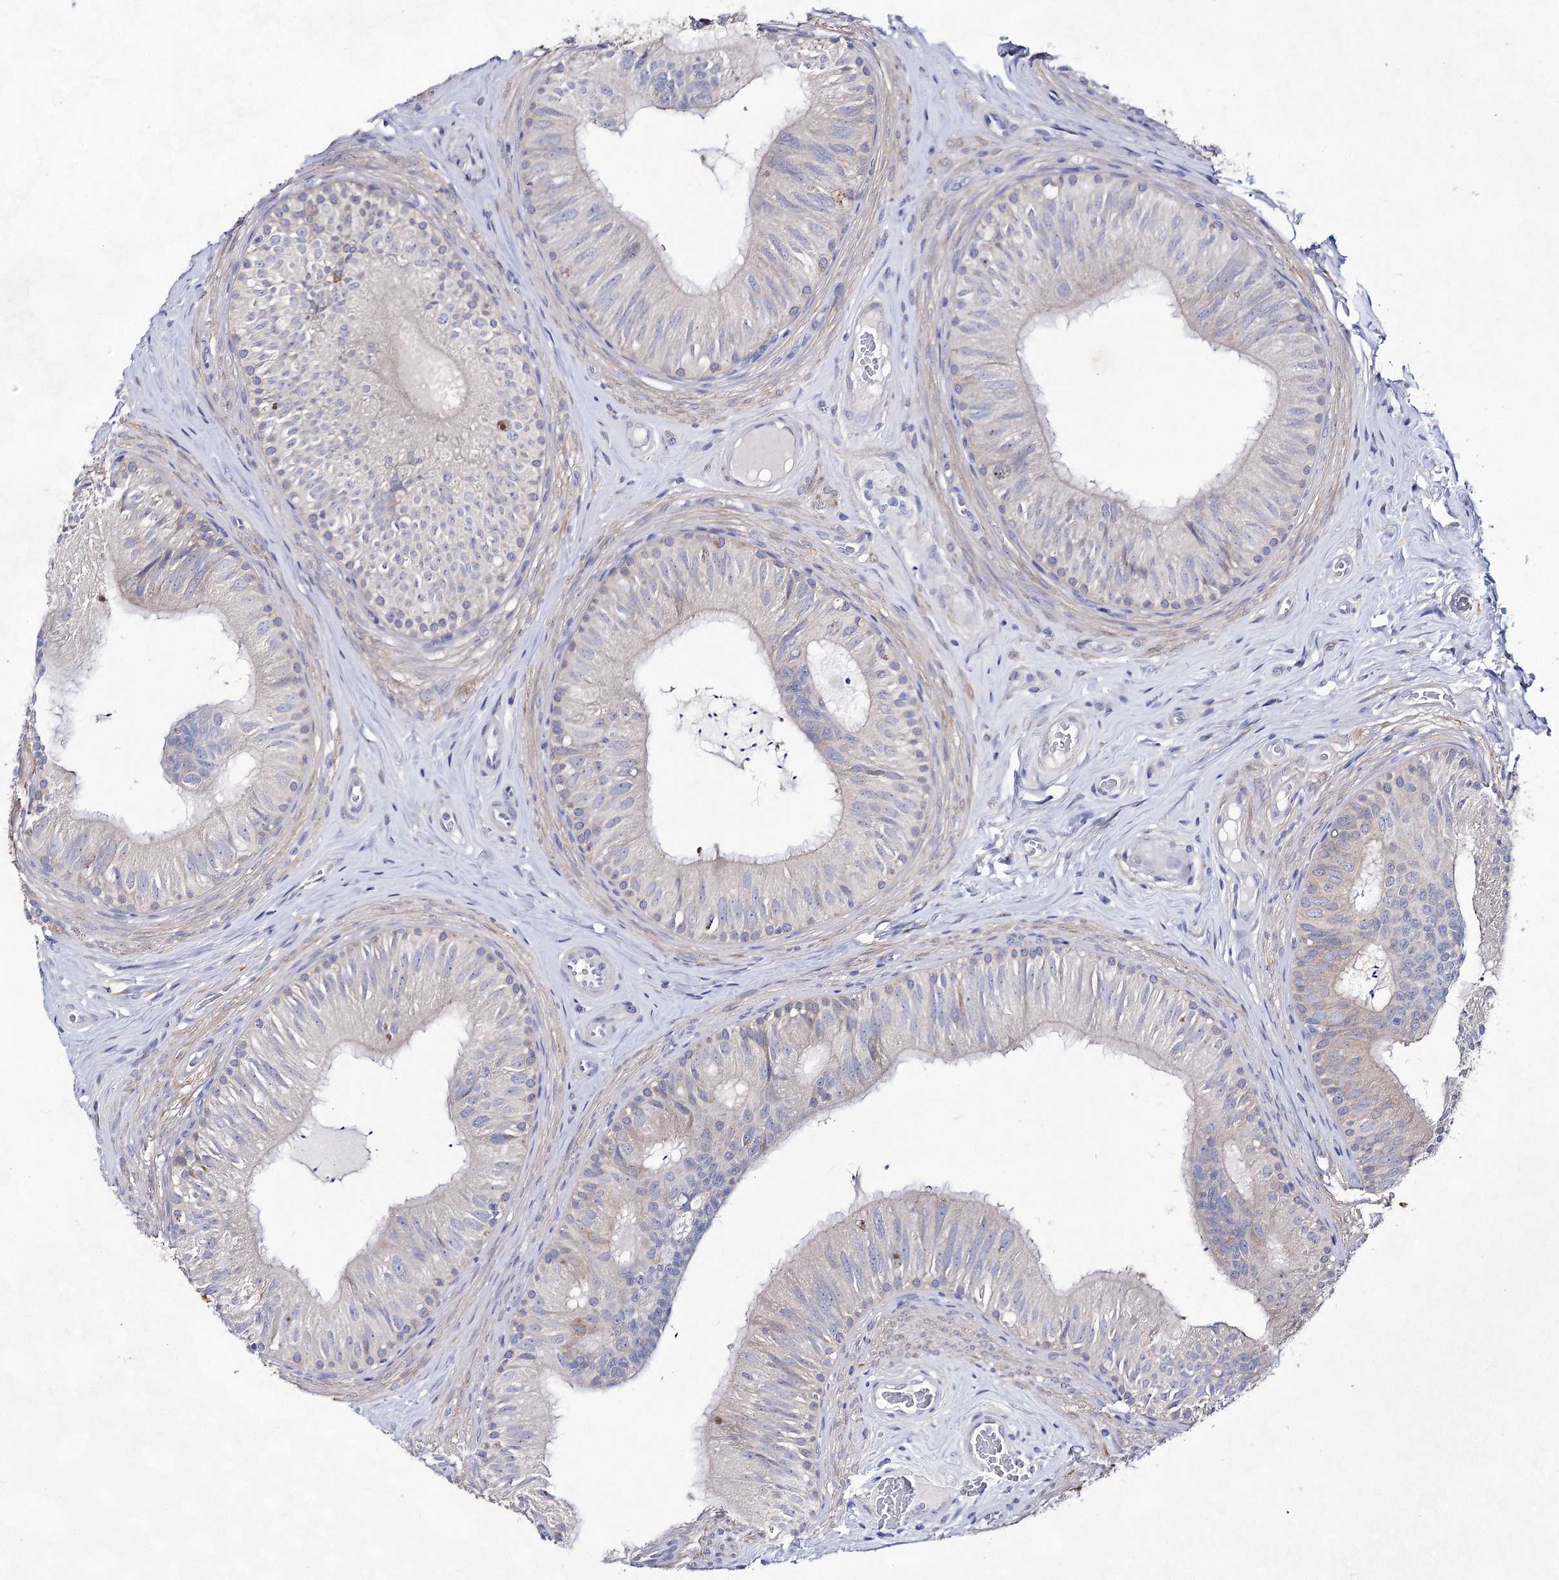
{"staining": {"intensity": "weak", "quantity": "<25%", "location": "cytoplasmic/membranous"}, "tissue": "epididymis", "cell_type": "Glandular cells", "image_type": "normal", "snomed": [{"axis": "morphology", "description": "Normal tissue, NOS"}, {"axis": "topography", "description": "Epididymis"}], "caption": "Photomicrograph shows no protein positivity in glandular cells of normal epididymis. (Stains: DAB immunohistochemistry with hematoxylin counter stain, Microscopy: brightfield microscopy at high magnification).", "gene": "UGDH", "patient": {"sex": "male", "age": 46}}